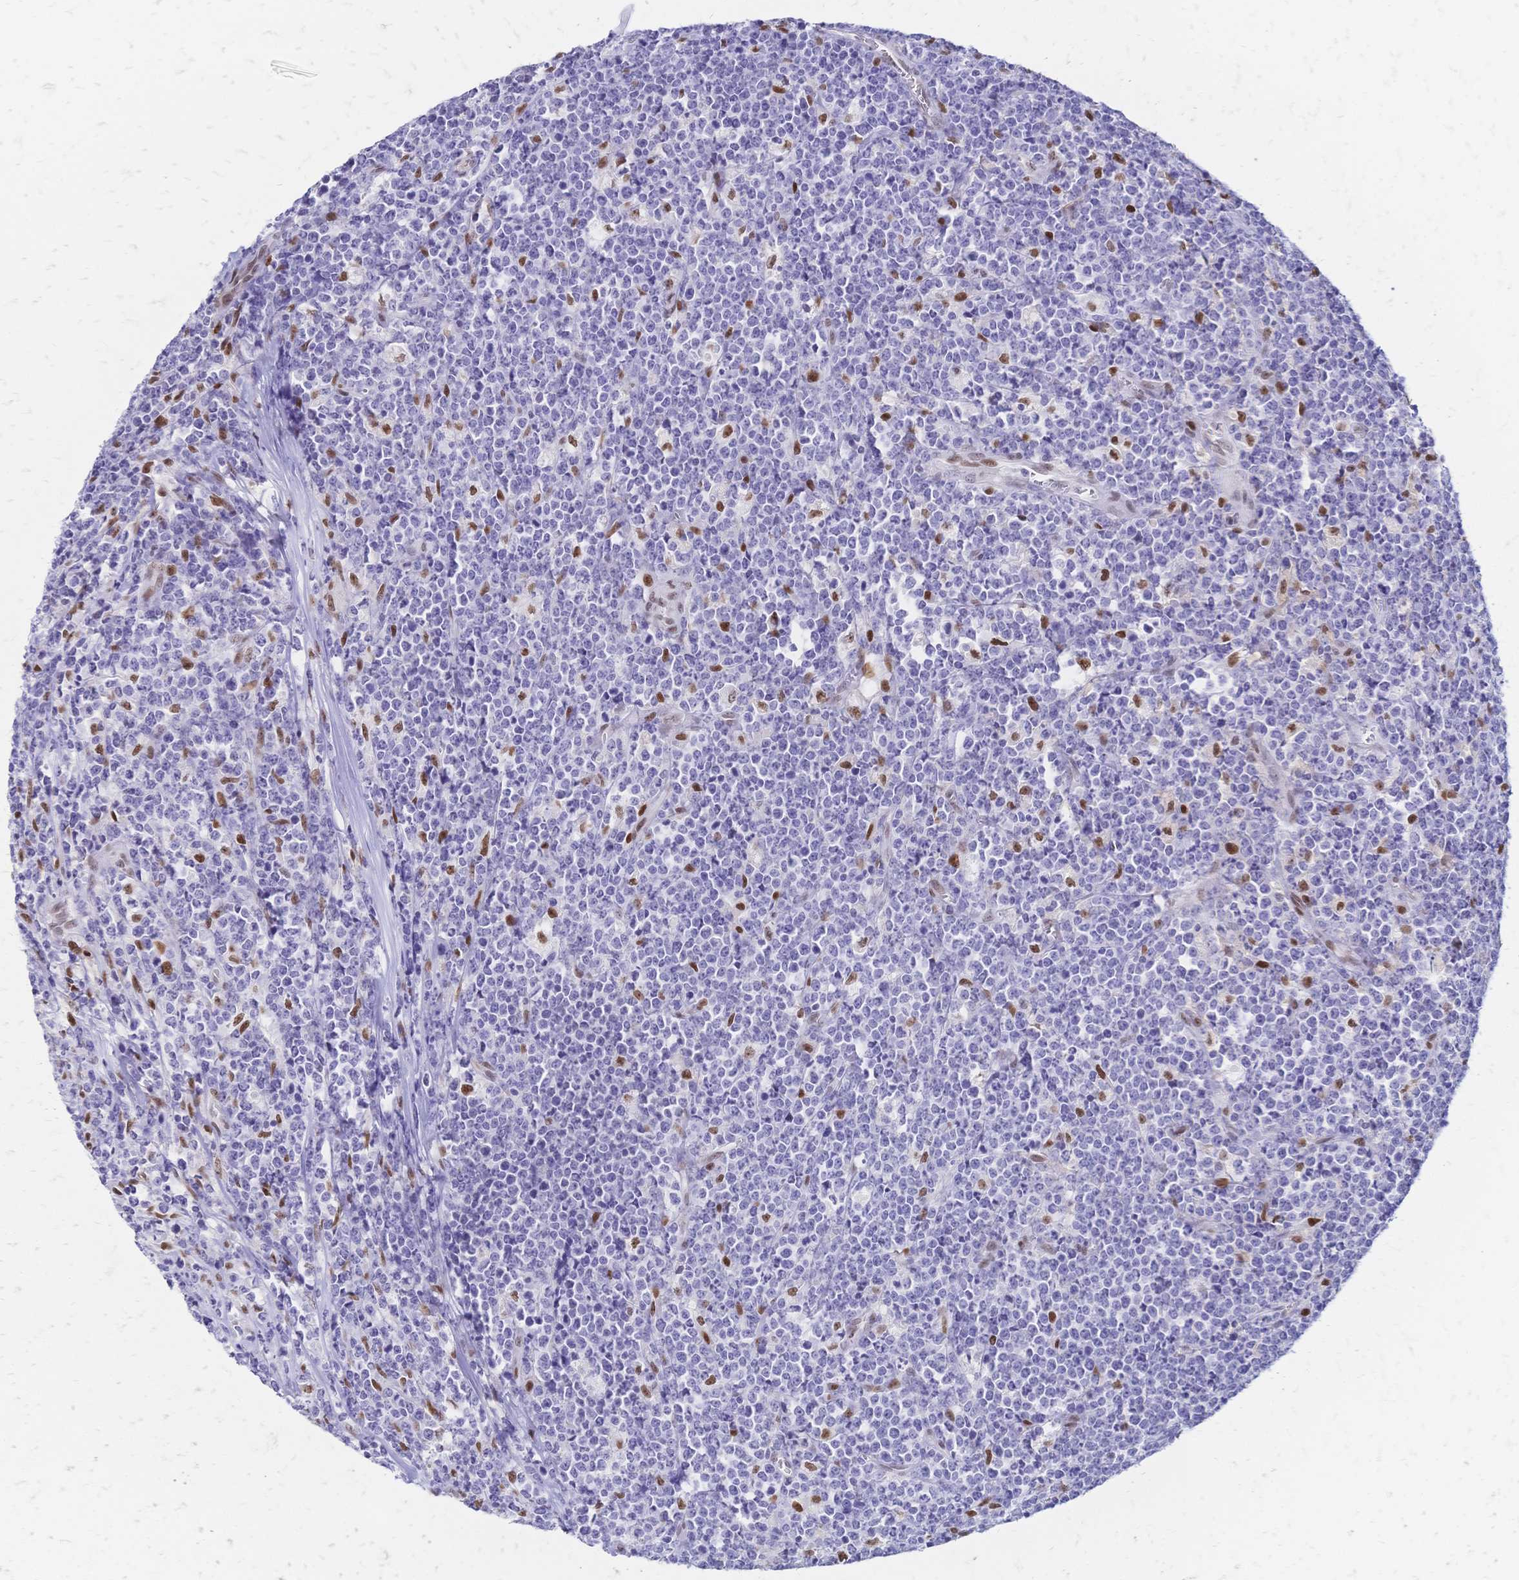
{"staining": {"intensity": "moderate", "quantity": "<25%", "location": "nuclear"}, "tissue": "lymphoma", "cell_type": "Tumor cells", "image_type": "cancer", "snomed": [{"axis": "morphology", "description": "Malignant lymphoma, non-Hodgkin's type, High grade"}, {"axis": "topography", "description": "Small intestine"}], "caption": "Tumor cells show low levels of moderate nuclear expression in approximately <25% of cells in human malignant lymphoma, non-Hodgkin's type (high-grade).", "gene": "NFIC", "patient": {"sex": "female", "age": 56}}